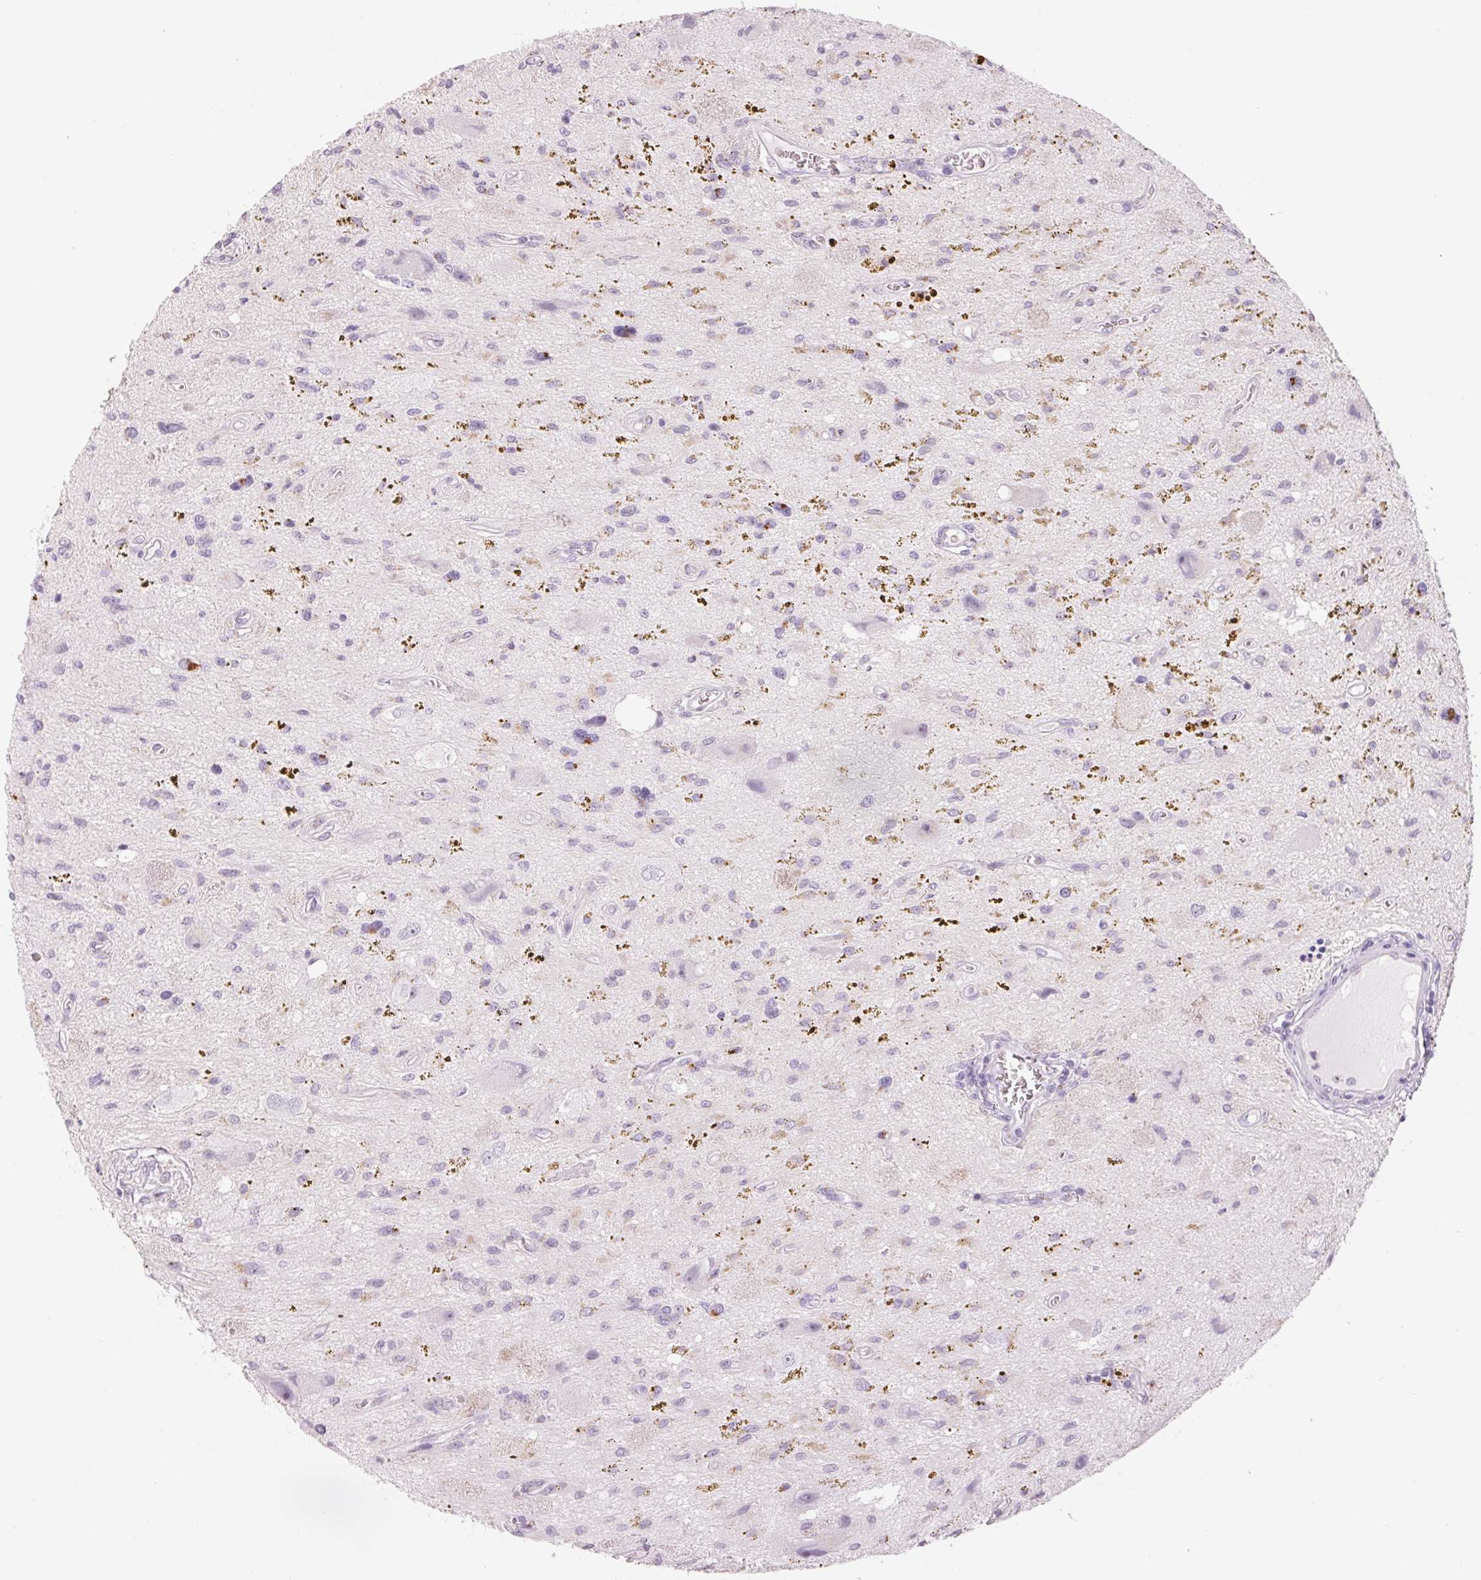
{"staining": {"intensity": "negative", "quantity": "none", "location": "none"}, "tissue": "glioma", "cell_type": "Tumor cells", "image_type": "cancer", "snomed": [{"axis": "morphology", "description": "Glioma, malignant, Low grade"}, {"axis": "topography", "description": "Cerebellum"}], "caption": "Glioma was stained to show a protein in brown. There is no significant staining in tumor cells. (Brightfield microscopy of DAB (3,3'-diaminobenzidine) immunohistochemistry (IHC) at high magnification).", "gene": "GALNT7", "patient": {"sex": "female", "age": 14}}